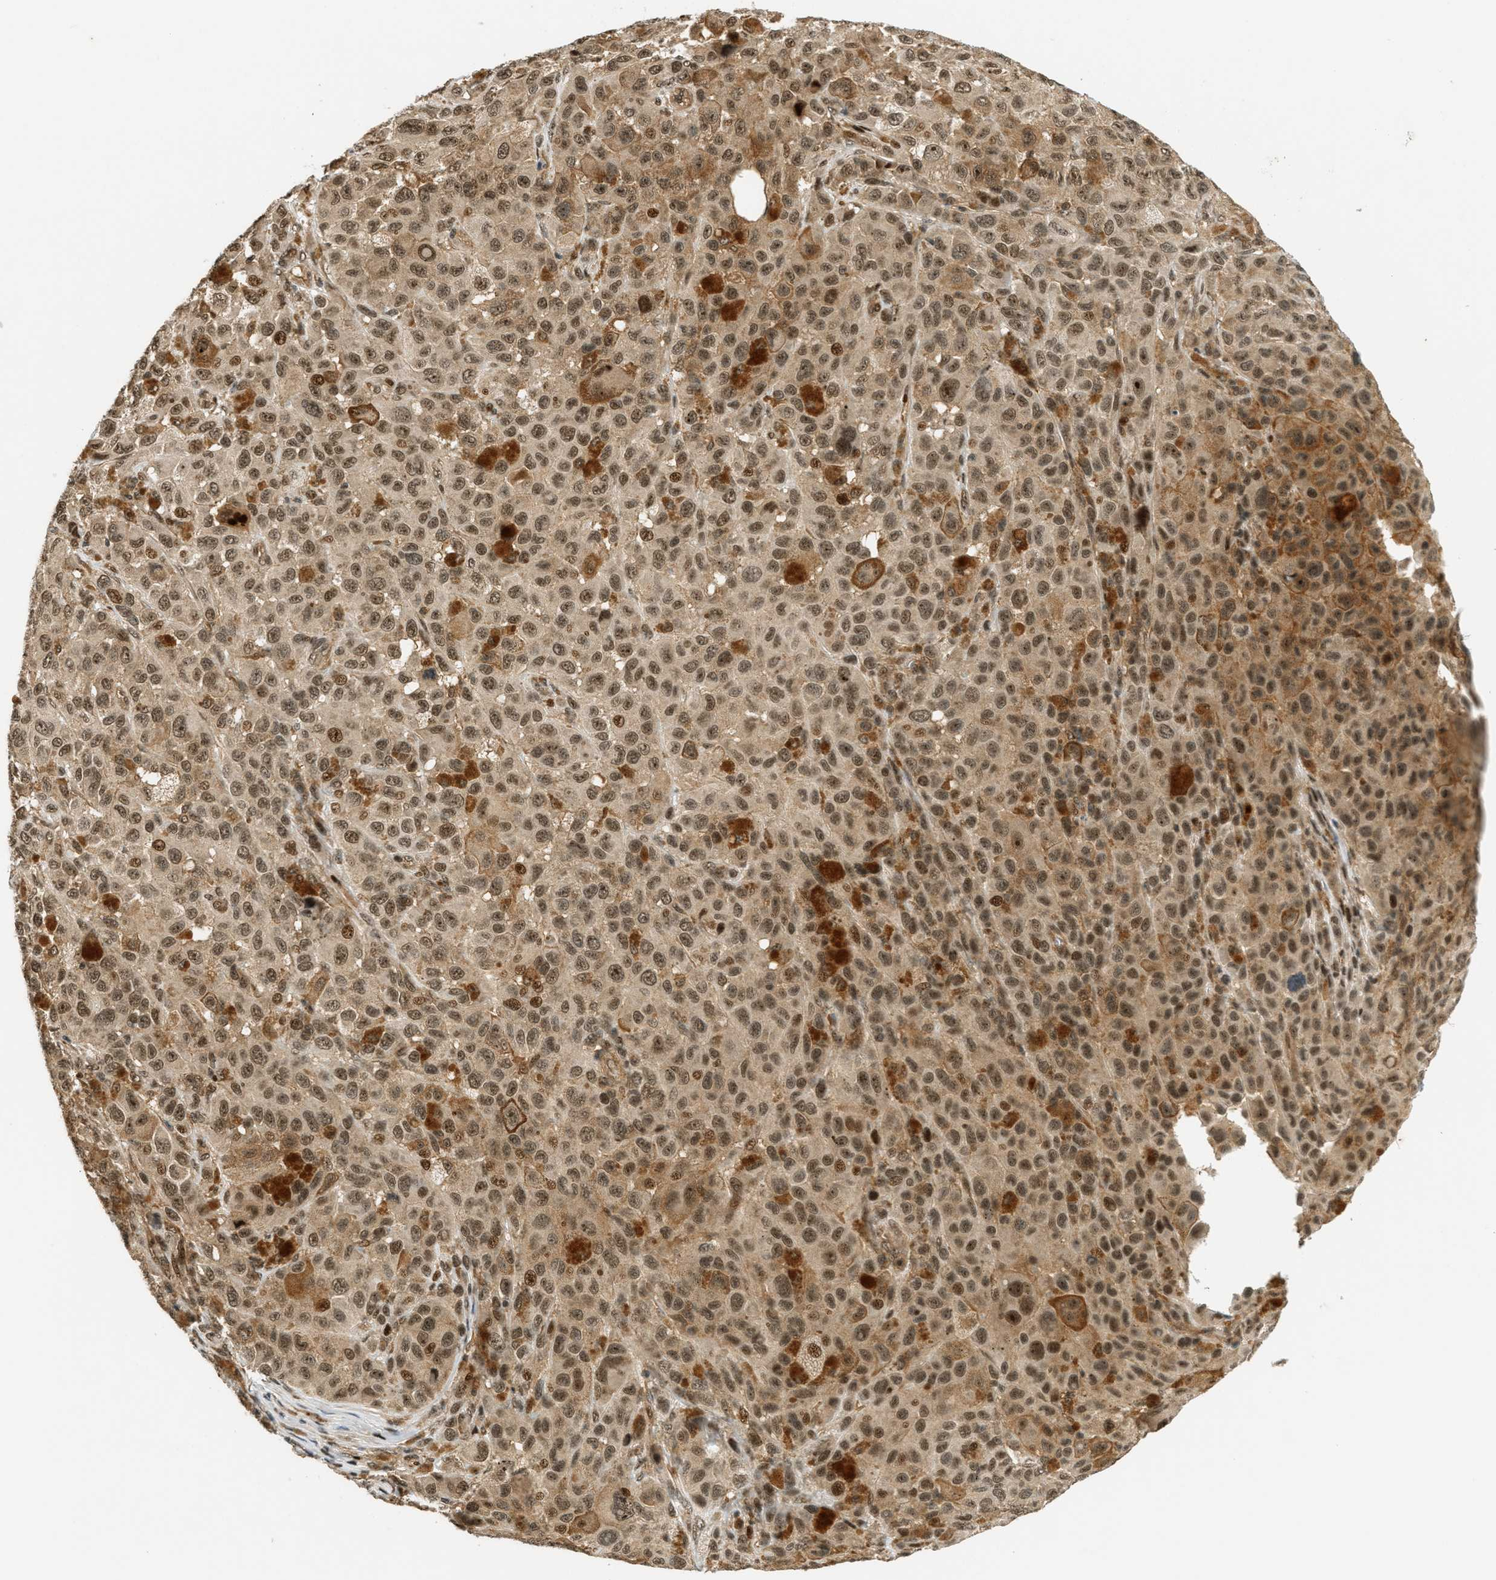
{"staining": {"intensity": "moderate", "quantity": ">75%", "location": "cytoplasmic/membranous,nuclear"}, "tissue": "melanoma", "cell_type": "Tumor cells", "image_type": "cancer", "snomed": [{"axis": "morphology", "description": "Malignant melanoma, NOS"}, {"axis": "topography", "description": "Skin"}], "caption": "This photomicrograph shows immunohistochemistry staining of human malignant melanoma, with medium moderate cytoplasmic/membranous and nuclear staining in approximately >75% of tumor cells.", "gene": "FOXM1", "patient": {"sex": "male", "age": 96}}